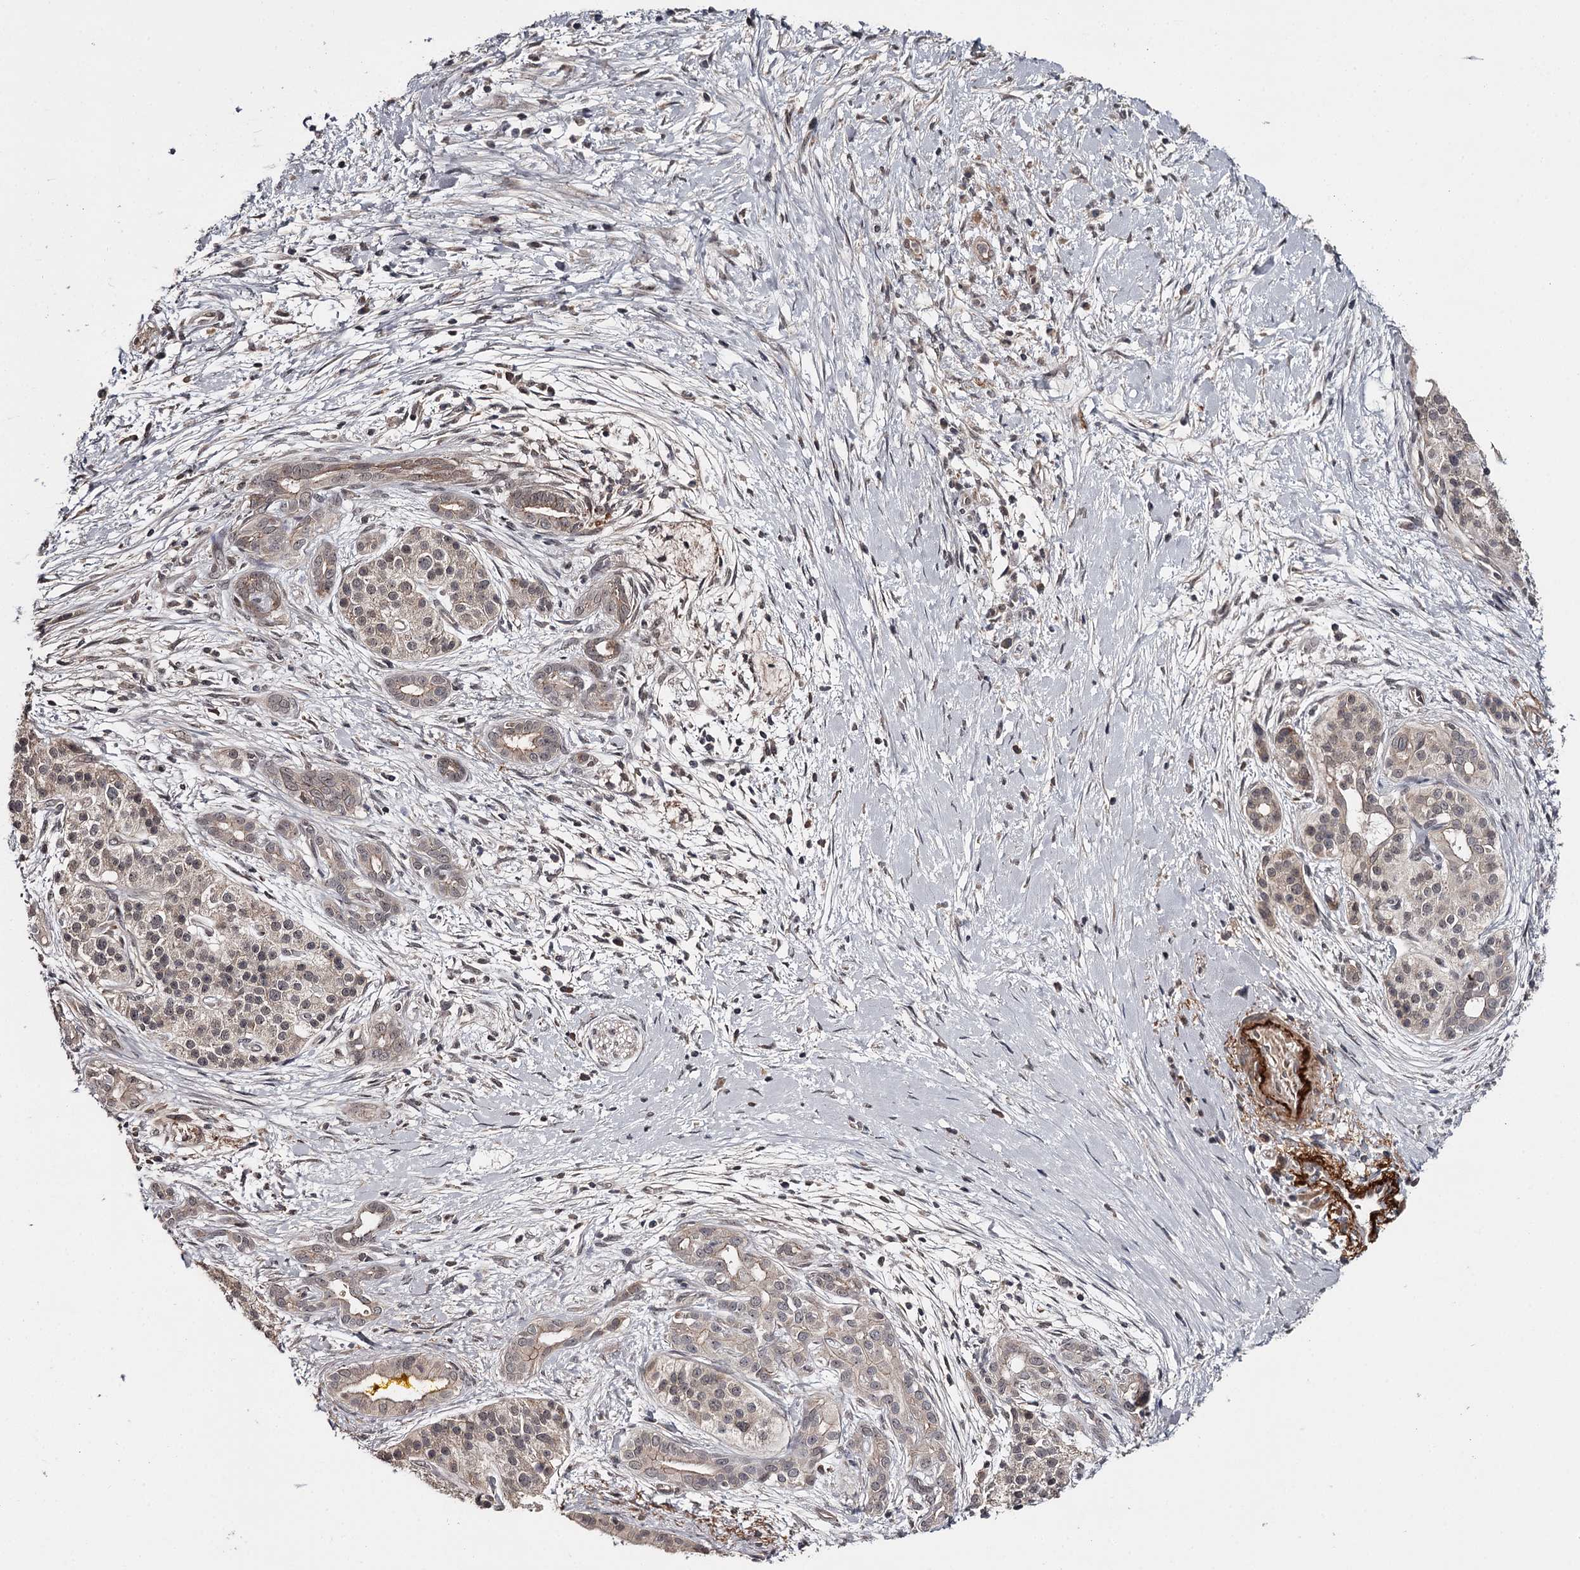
{"staining": {"intensity": "weak", "quantity": "<25%", "location": "cytoplasmic/membranous"}, "tissue": "pancreatic cancer", "cell_type": "Tumor cells", "image_type": "cancer", "snomed": [{"axis": "morphology", "description": "Adenocarcinoma, NOS"}, {"axis": "topography", "description": "Pancreas"}], "caption": "This is an IHC histopathology image of pancreatic adenocarcinoma. There is no staining in tumor cells.", "gene": "CWF19L2", "patient": {"sex": "male", "age": 58}}